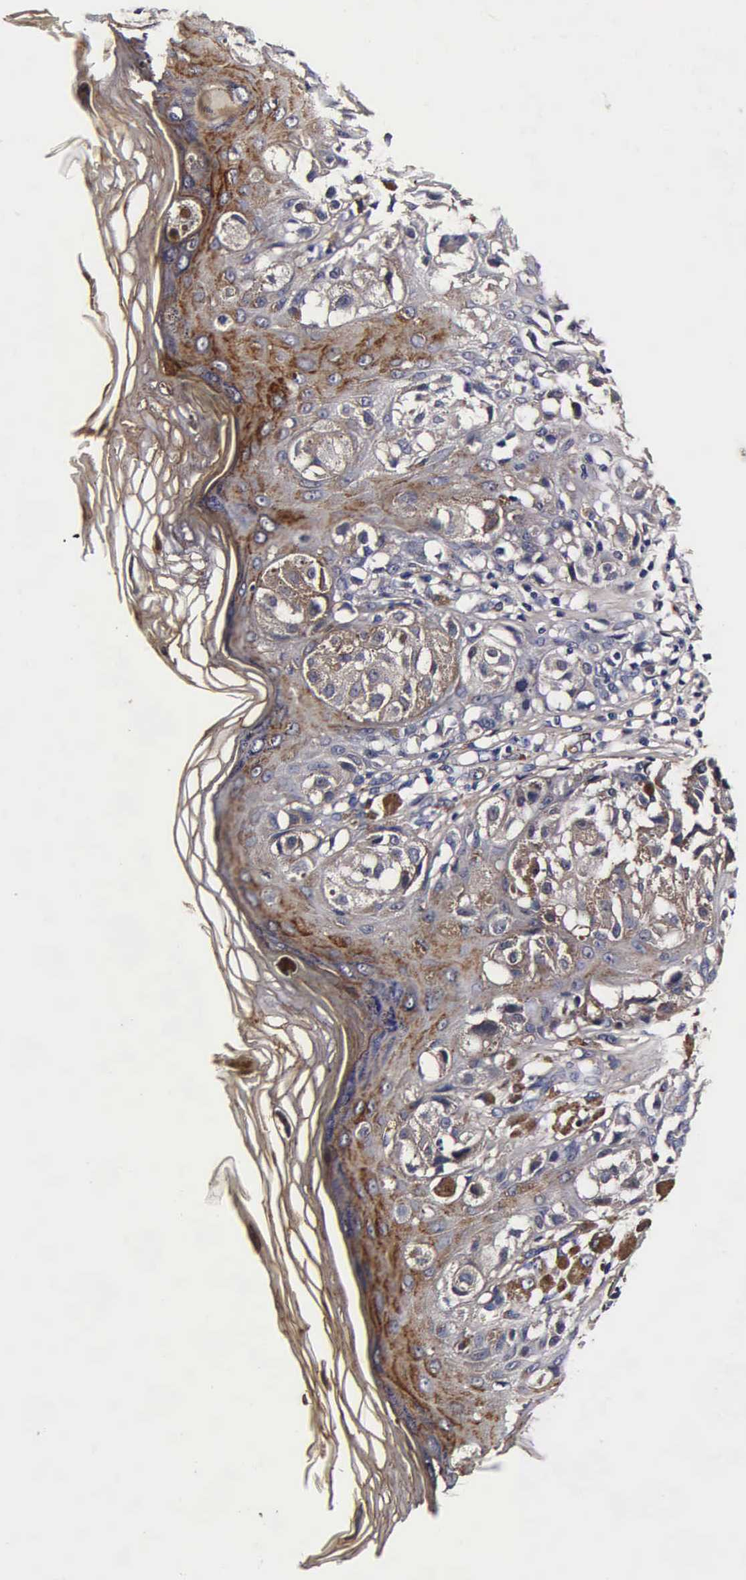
{"staining": {"intensity": "negative", "quantity": "none", "location": "none"}, "tissue": "melanoma", "cell_type": "Tumor cells", "image_type": "cancer", "snomed": [{"axis": "morphology", "description": "Malignant melanoma, NOS"}, {"axis": "topography", "description": "Skin"}], "caption": "This is an immunohistochemistry image of human malignant melanoma. There is no positivity in tumor cells.", "gene": "CST3", "patient": {"sex": "female", "age": 55}}